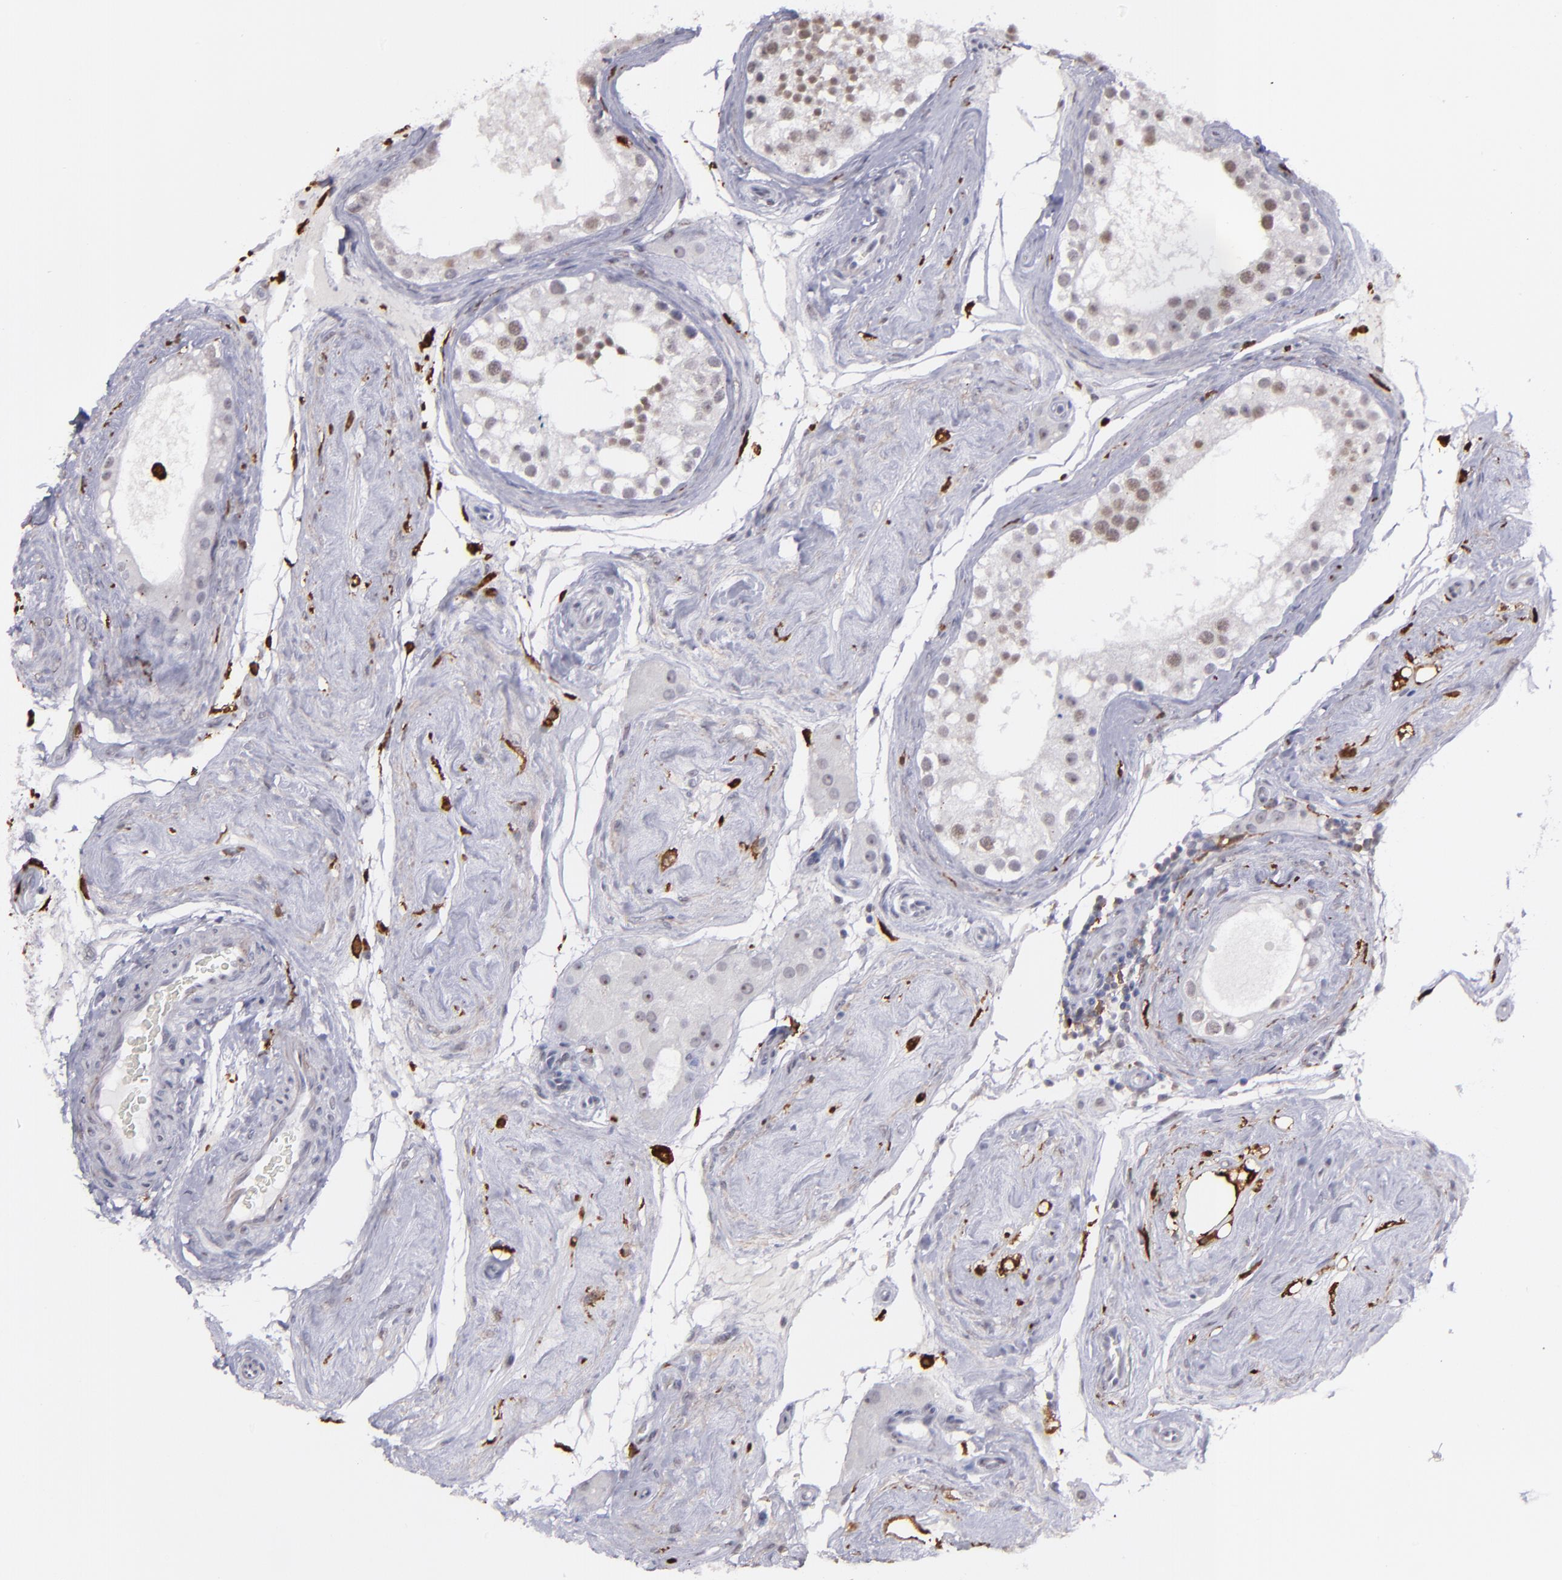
{"staining": {"intensity": "negative", "quantity": "none", "location": "none"}, "tissue": "testis", "cell_type": "Cells in seminiferous ducts", "image_type": "normal", "snomed": [{"axis": "morphology", "description": "Normal tissue, NOS"}, {"axis": "topography", "description": "Testis"}], "caption": "Normal testis was stained to show a protein in brown. There is no significant staining in cells in seminiferous ducts. Brightfield microscopy of immunohistochemistry (IHC) stained with DAB (brown) and hematoxylin (blue), captured at high magnification.", "gene": "NCF2", "patient": {"sex": "male", "age": 68}}